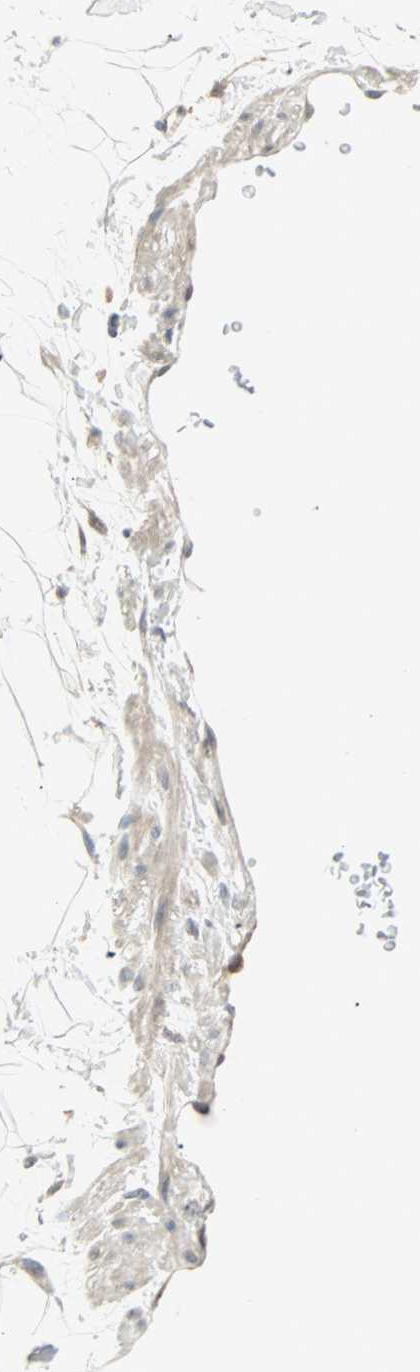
{"staining": {"intensity": "negative", "quantity": "none", "location": "none"}, "tissue": "adipose tissue", "cell_type": "Adipocytes", "image_type": "normal", "snomed": [{"axis": "morphology", "description": "Normal tissue, NOS"}, {"axis": "topography", "description": "Soft tissue"}], "caption": "Immunohistochemical staining of benign adipose tissue demonstrates no significant positivity in adipocytes.", "gene": "KDM4A", "patient": {"sex": "male", "age": 72}}